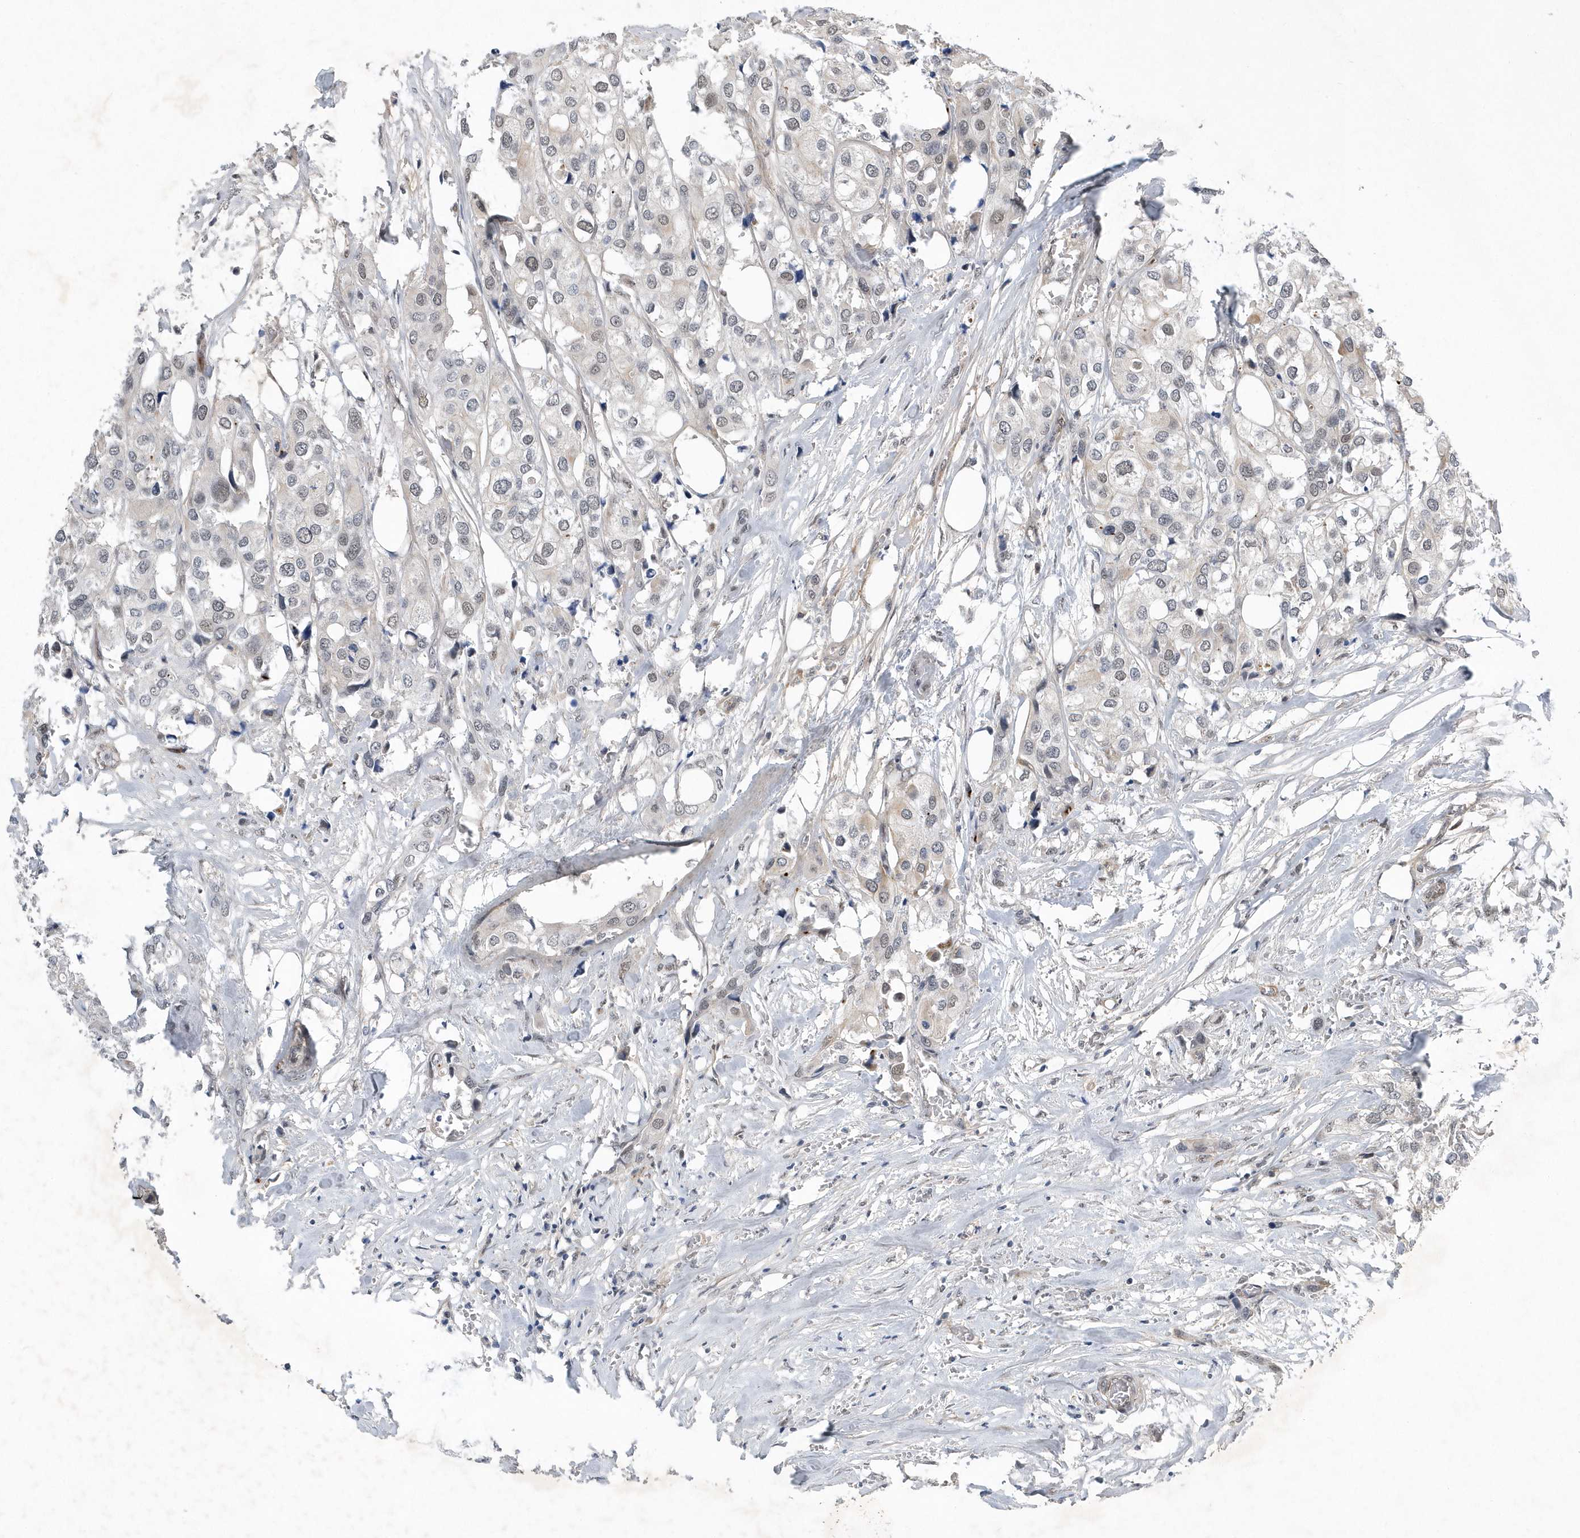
{"staining": {"intensity": "weak", "quantity": "<25%", "location": "nuclear"}, "tissue": "urothelial cancer", "cell_type": "Tumor cells", "image_type": "cancer", "snomed": [{"axis": "morphology", "description": "Urothelial carcinoma, High grade"}, {"axis": "topography", "description": "Urinary bladder"}], "caption": "There is no significant positivity in tumor cells of high-grade urothelial carcinoma. (Brightfield microscopy of DAB immunohistochemistry at high magnification).", "gene": "FAM217A", "patient": {"sex": "male", "age": 64}}